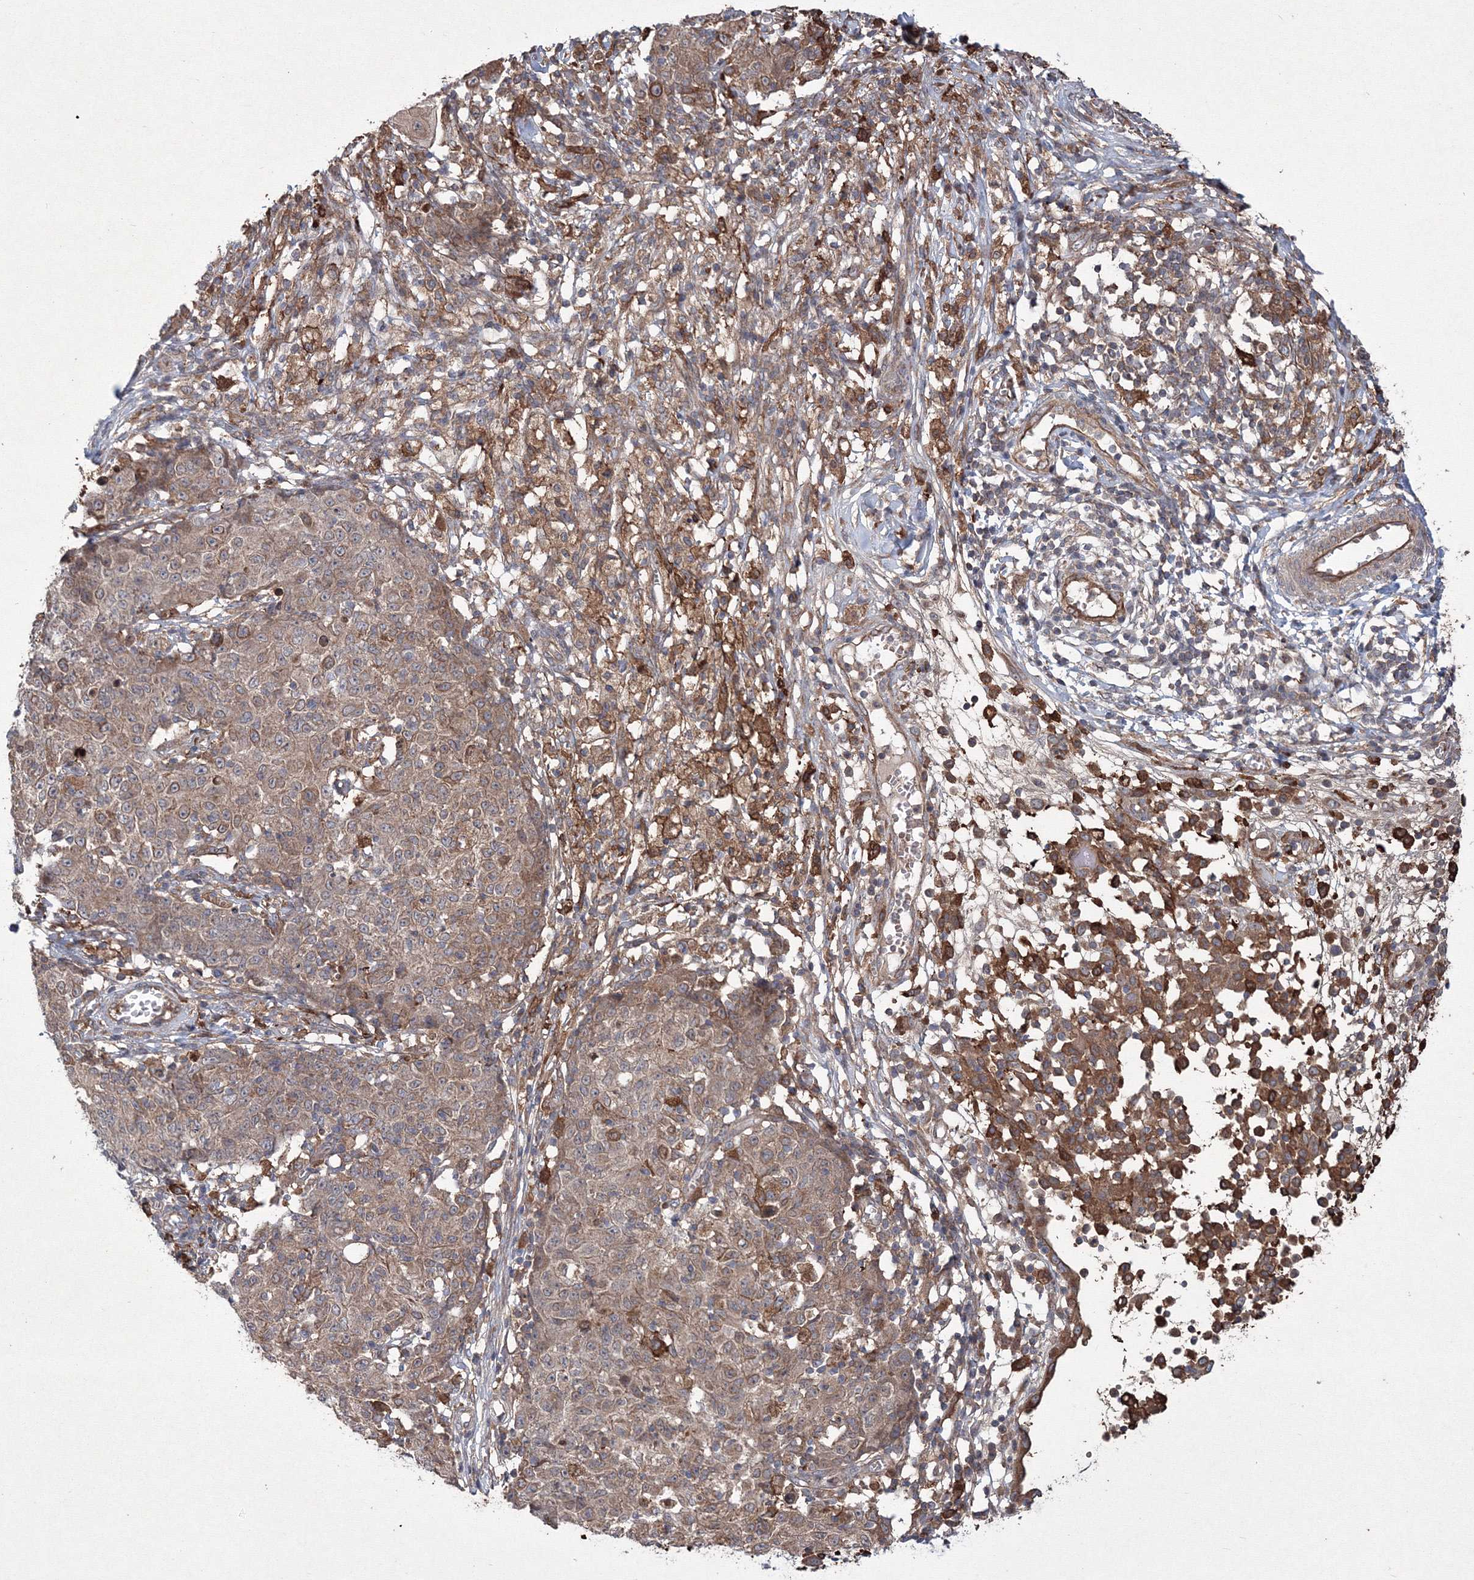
{"staining": {"intensity": "moderate", "quantity": ">75%", "location": "cytoplasmic/membranous"}, "tissue": "ovarian cancer", "cell_type": "Tumor cells", "image_type": "cancer", "snomed": [{"axis": "morphology", "description": "Carcinoma, endometroid"}, {"axis": "topography", "description": "Ovary"}], "caption": "Moderate cytoplasmic/membranous expression for a protein is identified in about >75% of tumor cells of ovarian cancer (endometroid carcinoma) using immunohistochemistry (IHC).", "gene": "RANBP3L", "patient": {"sex": "female", "age": 42}}